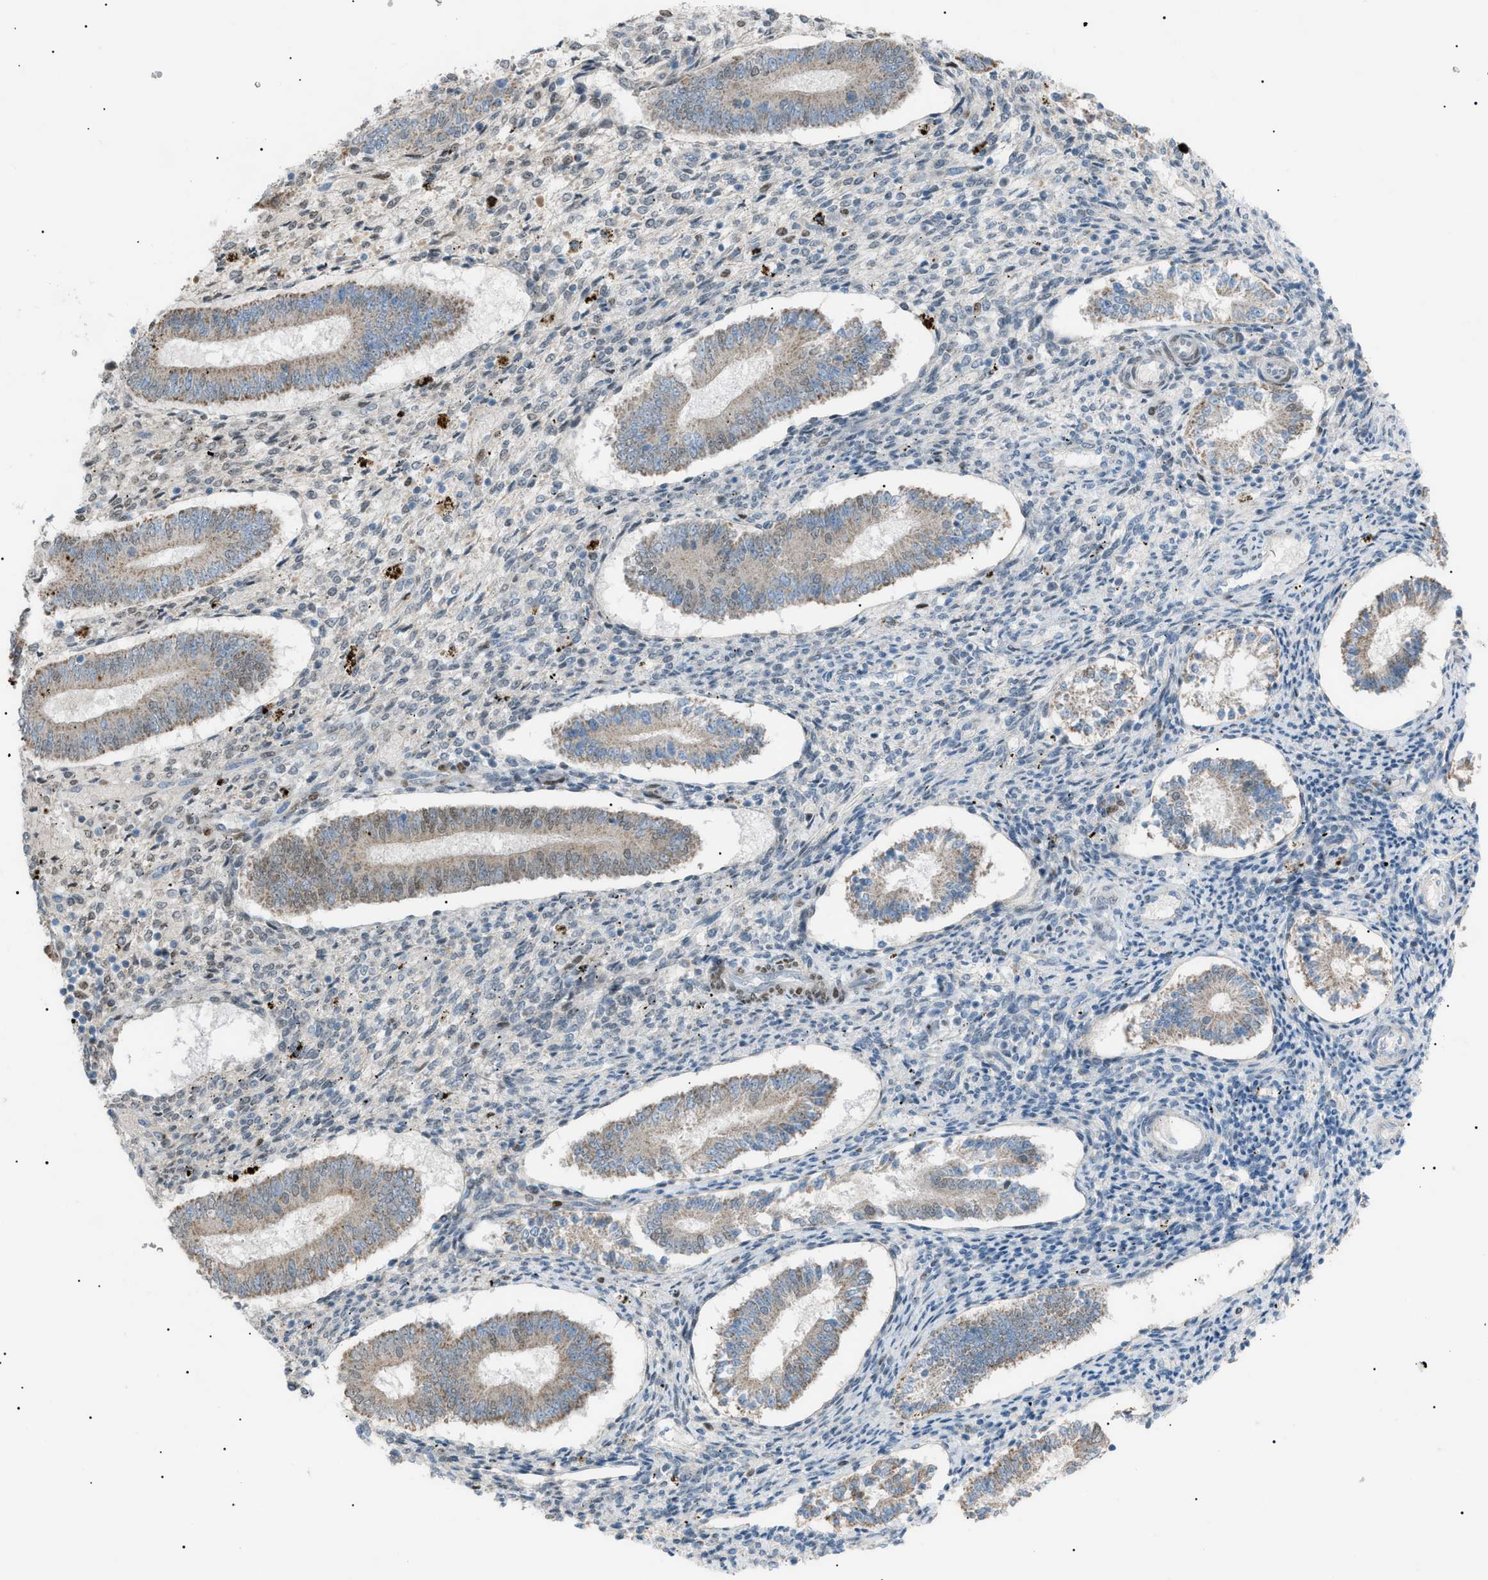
{"staining": {"intensity": "moderate", "quantity": "25%-75%", "location": "nuclear"}, "tissue": "endometrium", "cell_type": "Cells in endometrial stroma", "image_type": "normal", "snomed": [{"axis": "morphology", "description": "Normal tissue, NOS"}, {"axis": "topography", "description": "Endometrium"}], "caption": "Protein expression analysis of normal endometrium displays moderate nuclear expression in approximately 25%-75% of cells in endometrial stroma.", "gene": "ZNF516", "patient": {"sex": "female", "age": 42}}